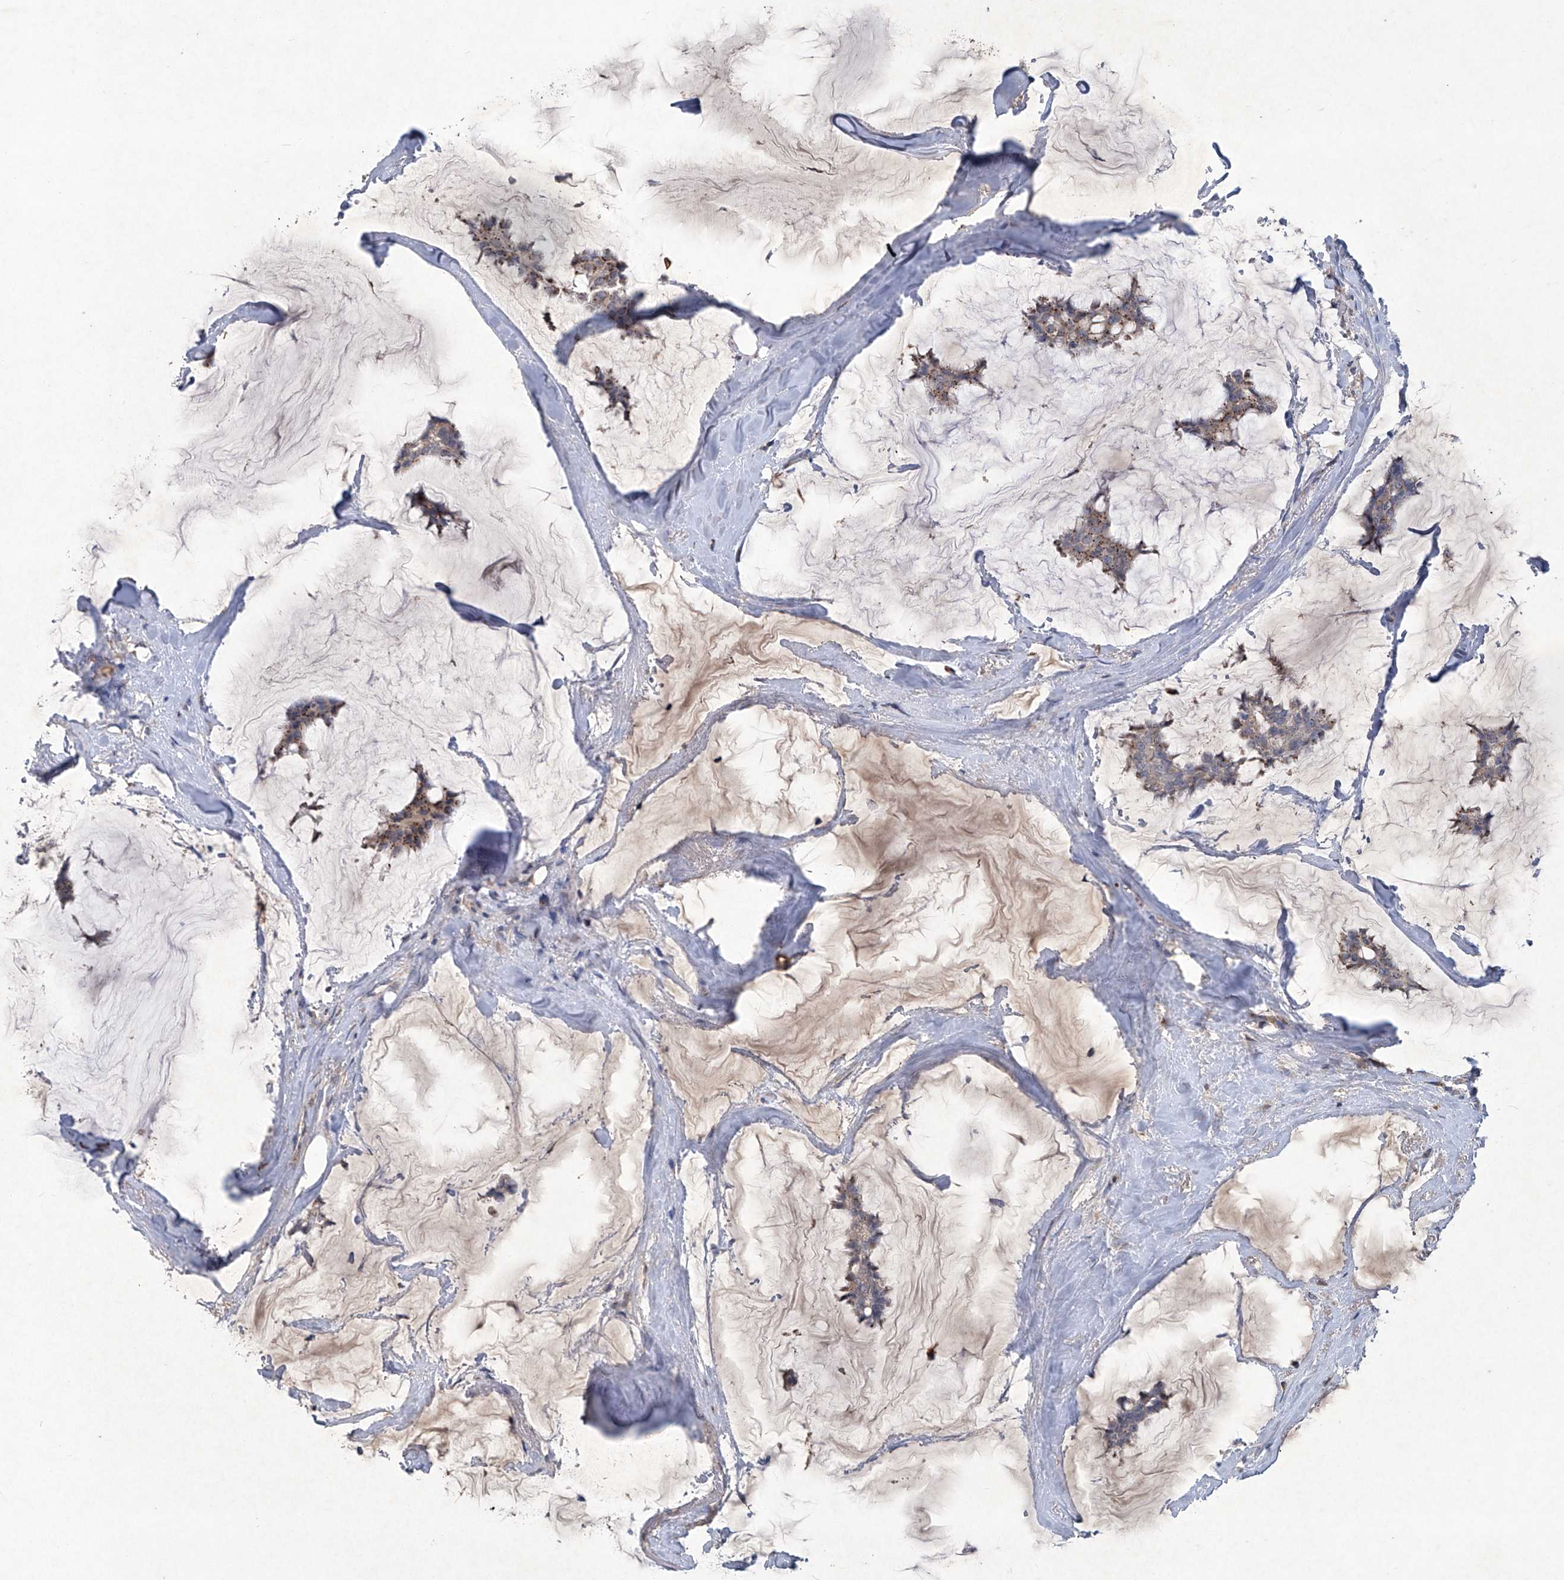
{"staining": {"intensity": "weak", "quantity": ">75%", "location": "cytoplasmic/membranous"}, "tissue": "breast cancer", "cell_type": "Tumor cells", "image_type": "cancer", "snomed": [{"axis": "morphology", "description": "Duct carcinoma"}, {"axis": "topography", "description": "Breast"}], "caption": "An immunohistochemistry (IHC) histopathology image of tumor tissue is shown. Protein staining in brown shows weak cytoplasmic/membranous positivity in intraductal carcinoma (breast) within tumor cells.", "gene": "PCSK5", "patient": {"sex": "female", "age": 93}}